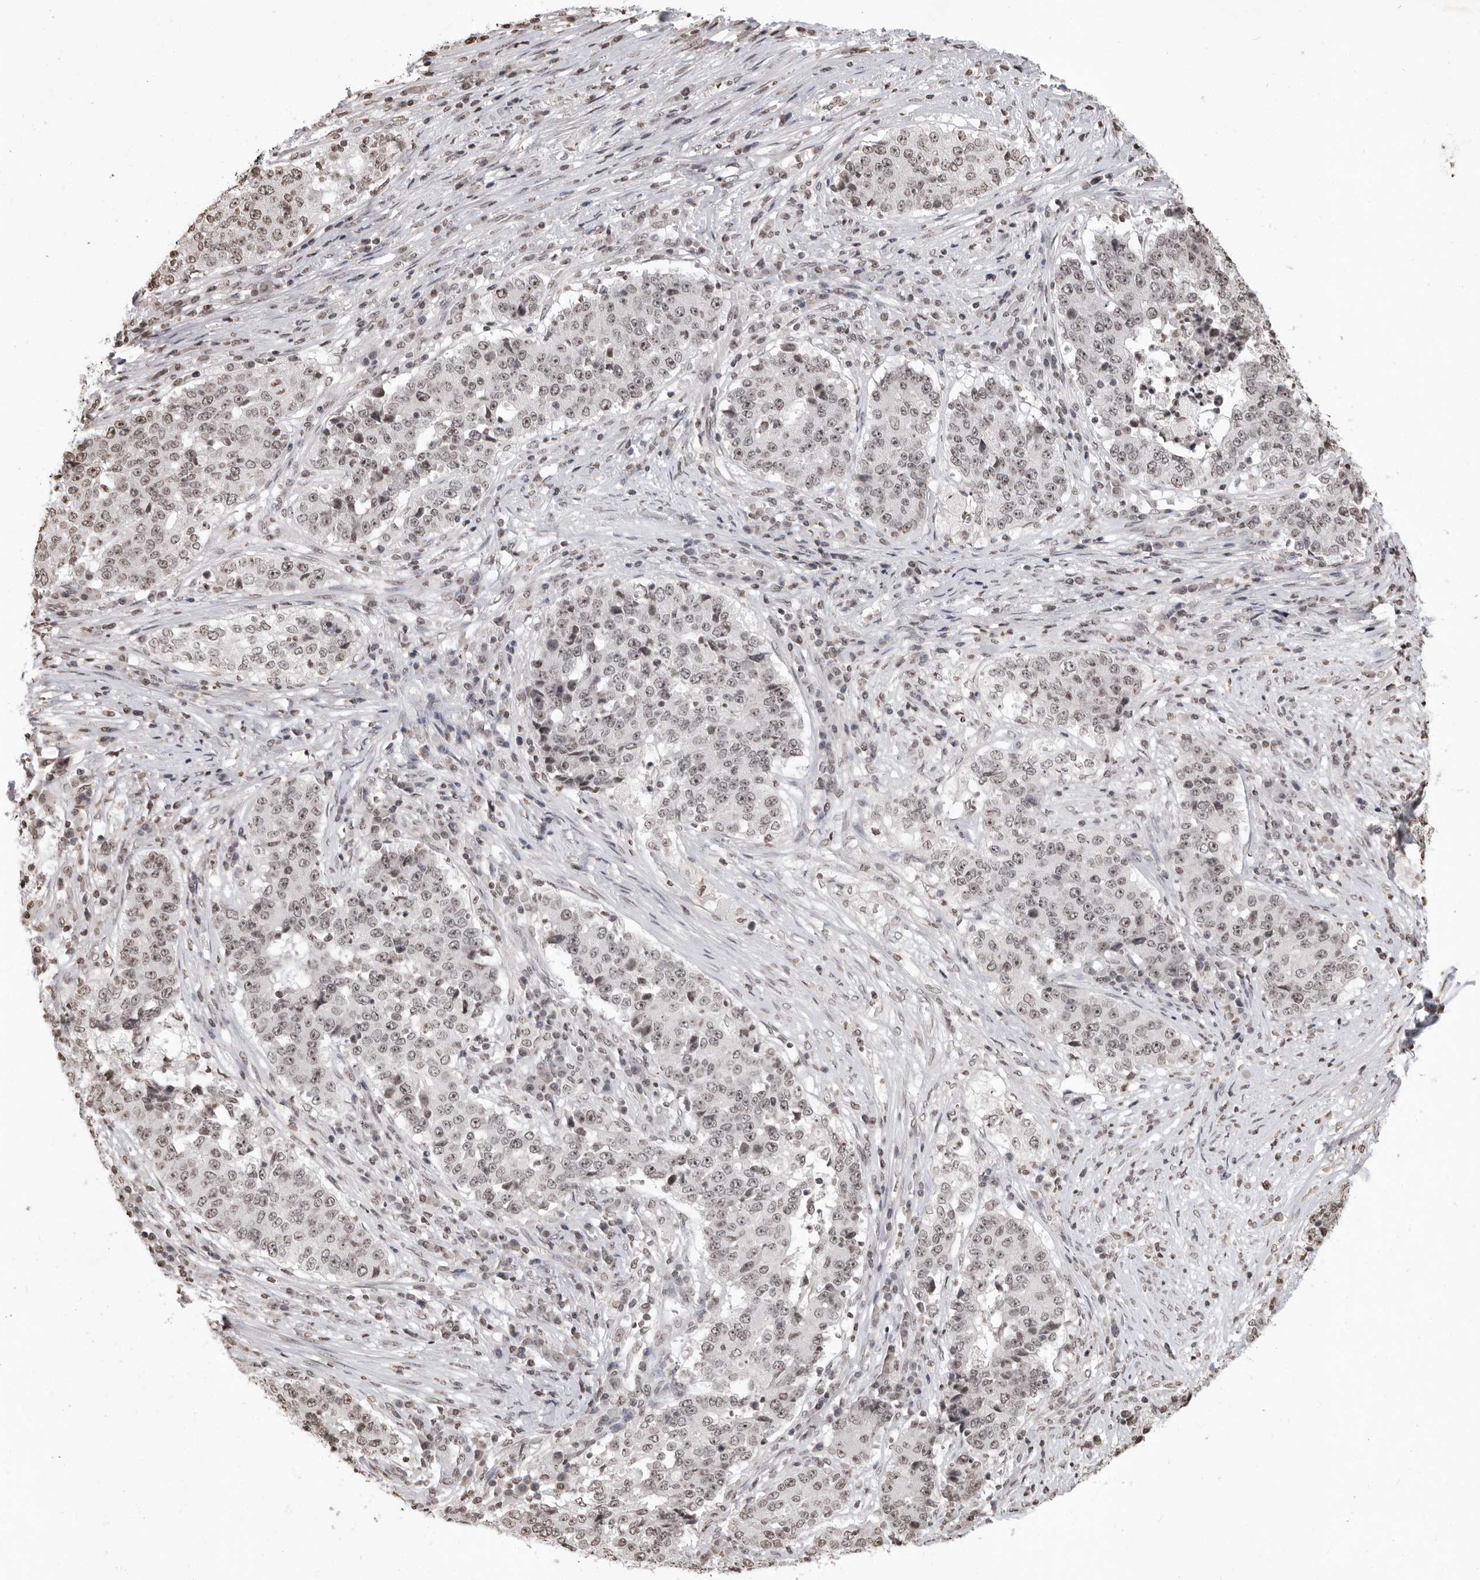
{"staining": {"intensity": "weak", "quantity": "25%-75%", "location": "nuclear"}, "tissue": "stomach cancer", "cell_type": "Tumor cells", "image_type": "cancer", "snomed": [{"axis": "morphology", "description": "Adenocarcinoma, NOS"}, {"axis": "topography", "description": "Stomach"}], "caption": "A low amount of weak nuclear staining is appreciated in approximately 25%-75% of tumor cells in stomach adenocarcinoma tissue. Immunohistochemistry (ihc) stains the protein of interest in brown and the nuclei are stained blue.", "gene": "WDR45", "patient": {"sex": "male", "age": 59}}